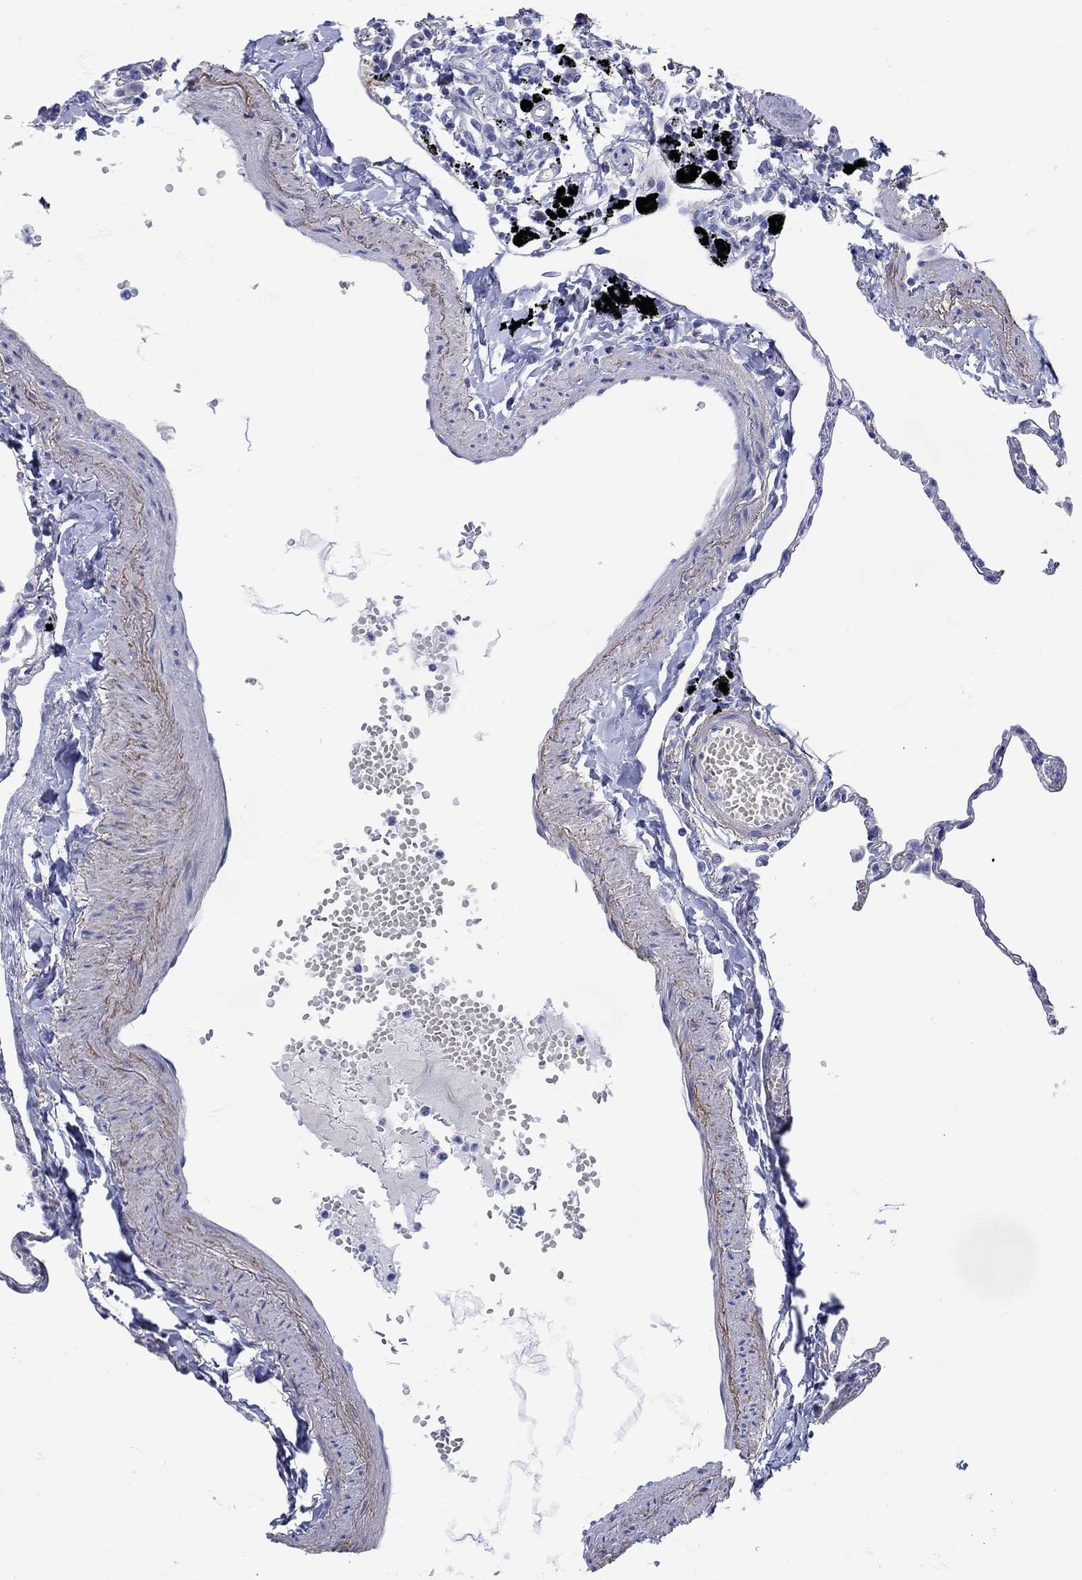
{"staining": {"intensity": "negative", "quantity": "none", "location": "none"}, "tissue": "lung", "cell_type": "Alveolar cells", "image_type": "normal", "snomed": [{"axis": "morphology", "description": "Normal tissue, NOS"}, {"axis": "topography", "description": "Lung"}], "caption": "IHC image of benign lung: human lung stained with DAB exhibits no significant protein positivity in alveolar cells. (DAB IHC visualized using brightfield microscopy, high magnification).", "gene": "ANKMY1", "patient": {"sex": "male", "age": 78}}